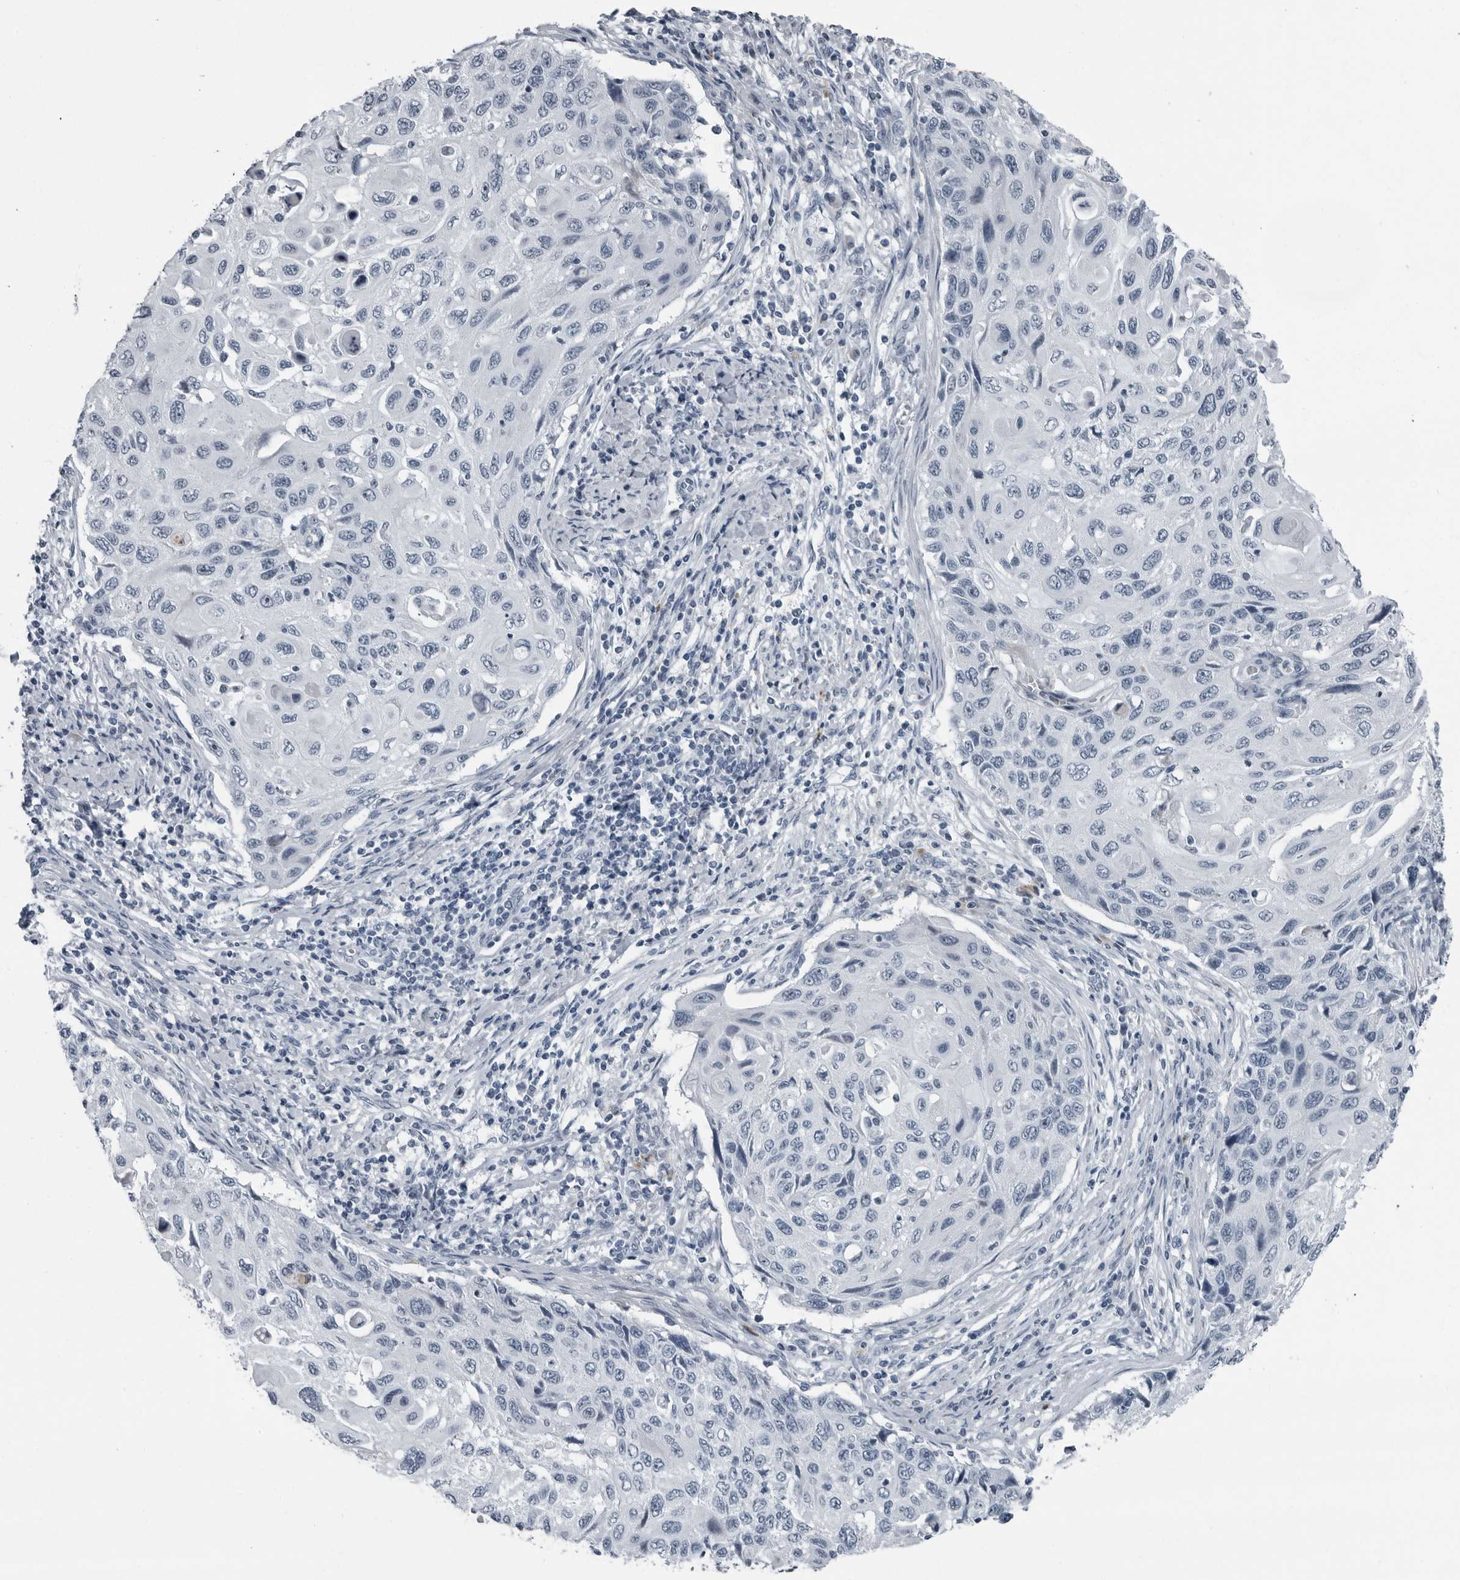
{"staining": {"intensity": "negative", "quantity": "none", "location": "none"}, "tissue": "cervical cancer", "cell_type": "Tumor cells", "image_type": "cancer", "snomed": [{"axis": "morphology", "description": "Squamous cell carcinoma, NOS"}, {"axis": "topography", "description": "Cervix"}], "caption": "DAB (3,3'-diaminobenzidine) immunohistochemical staining of human cervical squamous cell carcinoma displays no significant positivity in tumor cells.", "gene": "PDCD11", "patient": {"sex": "female", "age": 70}}